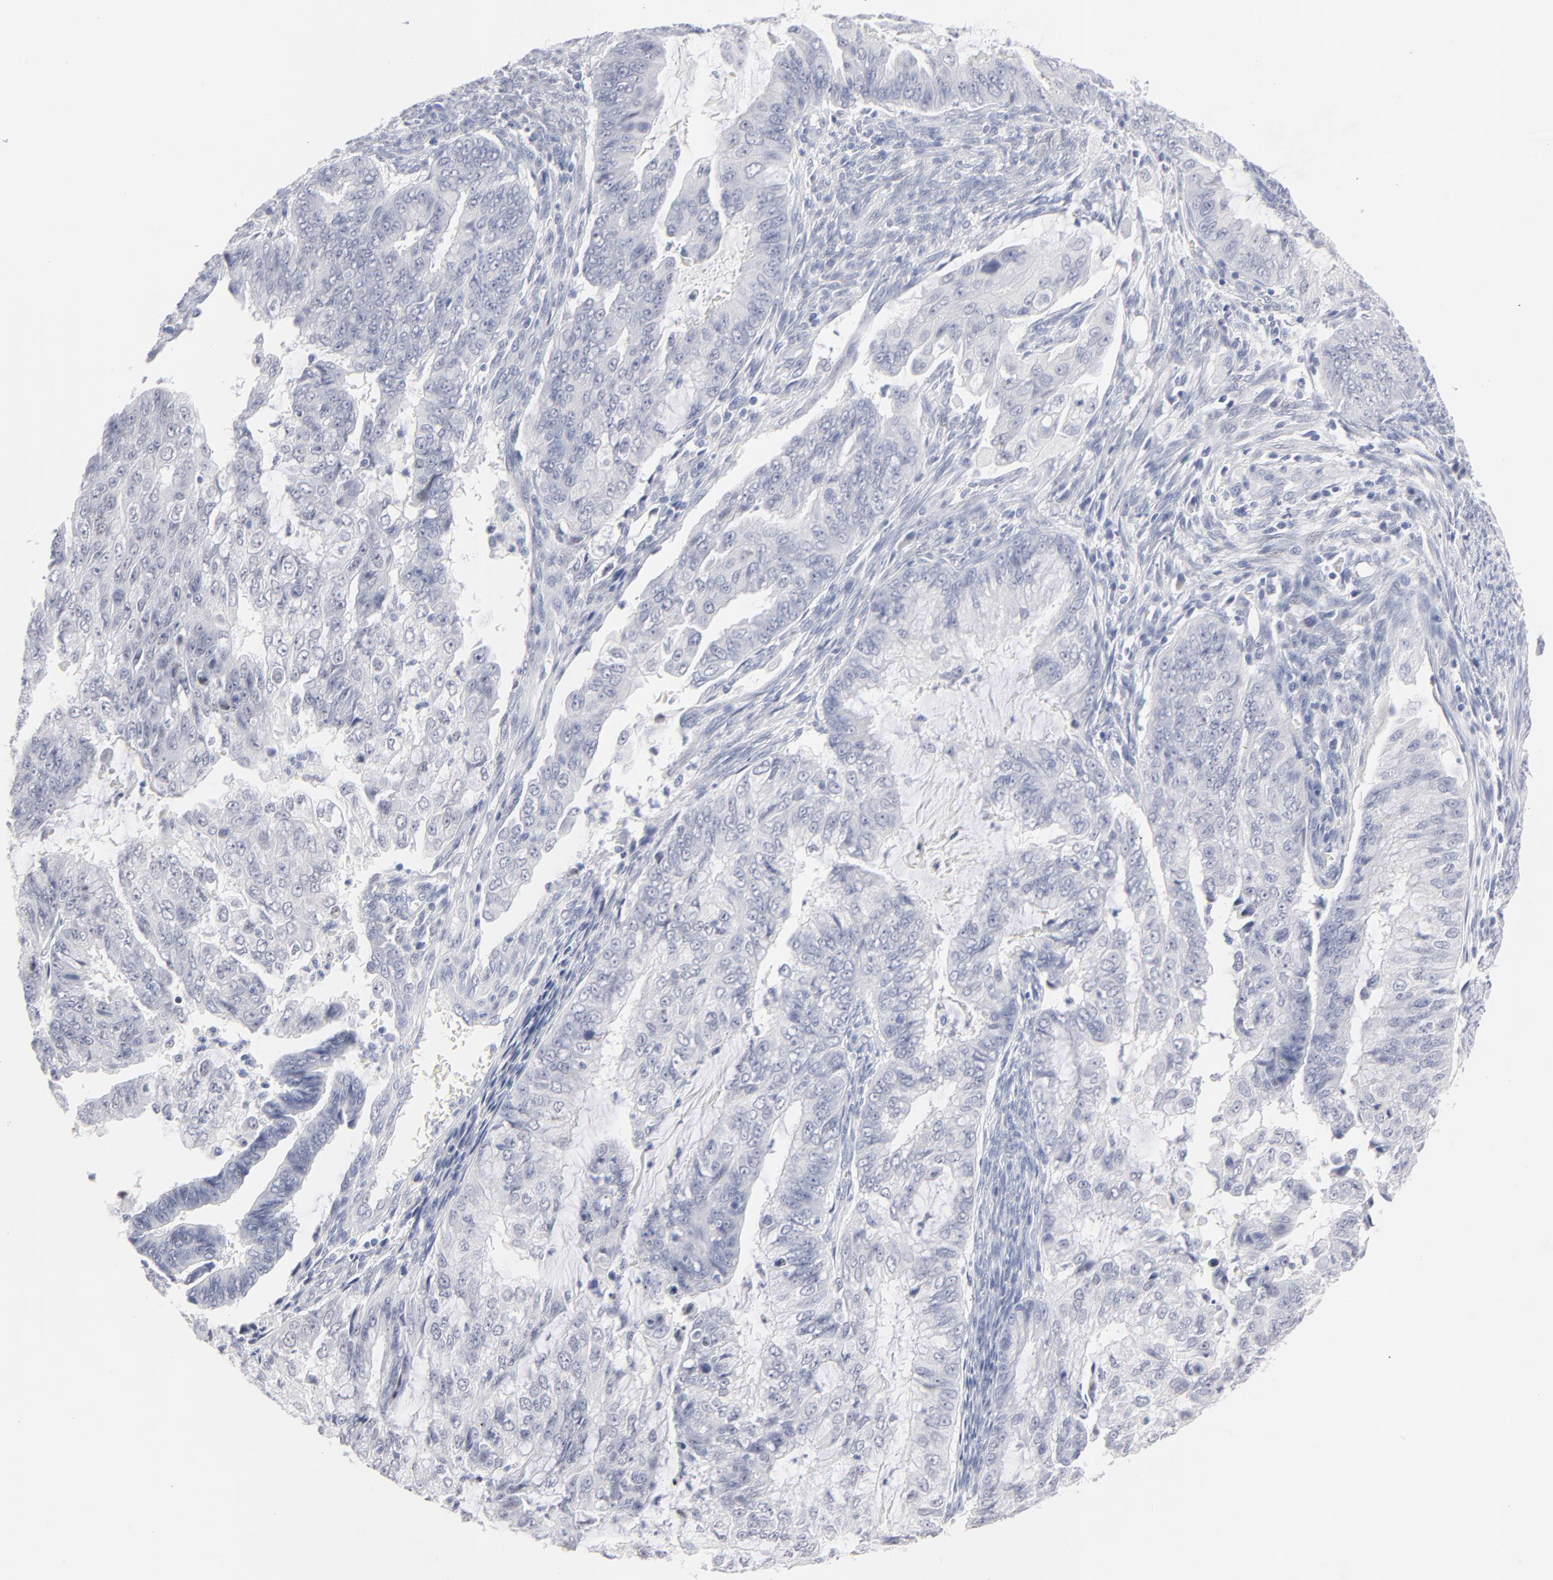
{"staining": {"intensity": "negative", "quantity": "none", "location": "none"}, "tissue": "endometrial cancer", "cell_type": "Tumor cells", "image_type": "cancer", "snomed": [{"axis": "morphology", "description": "Adenocarcinoma, NOS"}, {"axis": "topography", "description": "Endometrium"}], "caption": "This image is of endometrial cancer (adenocarcinoma) stained with IHC to label a protein in brown with the nuclei are counter-stained blue. There is no expression in tumor cells. (IHC, brightfield microscopy, high magnification).", "gene": "KHNYN", "patient": {"sex": "female", "age": 75}}